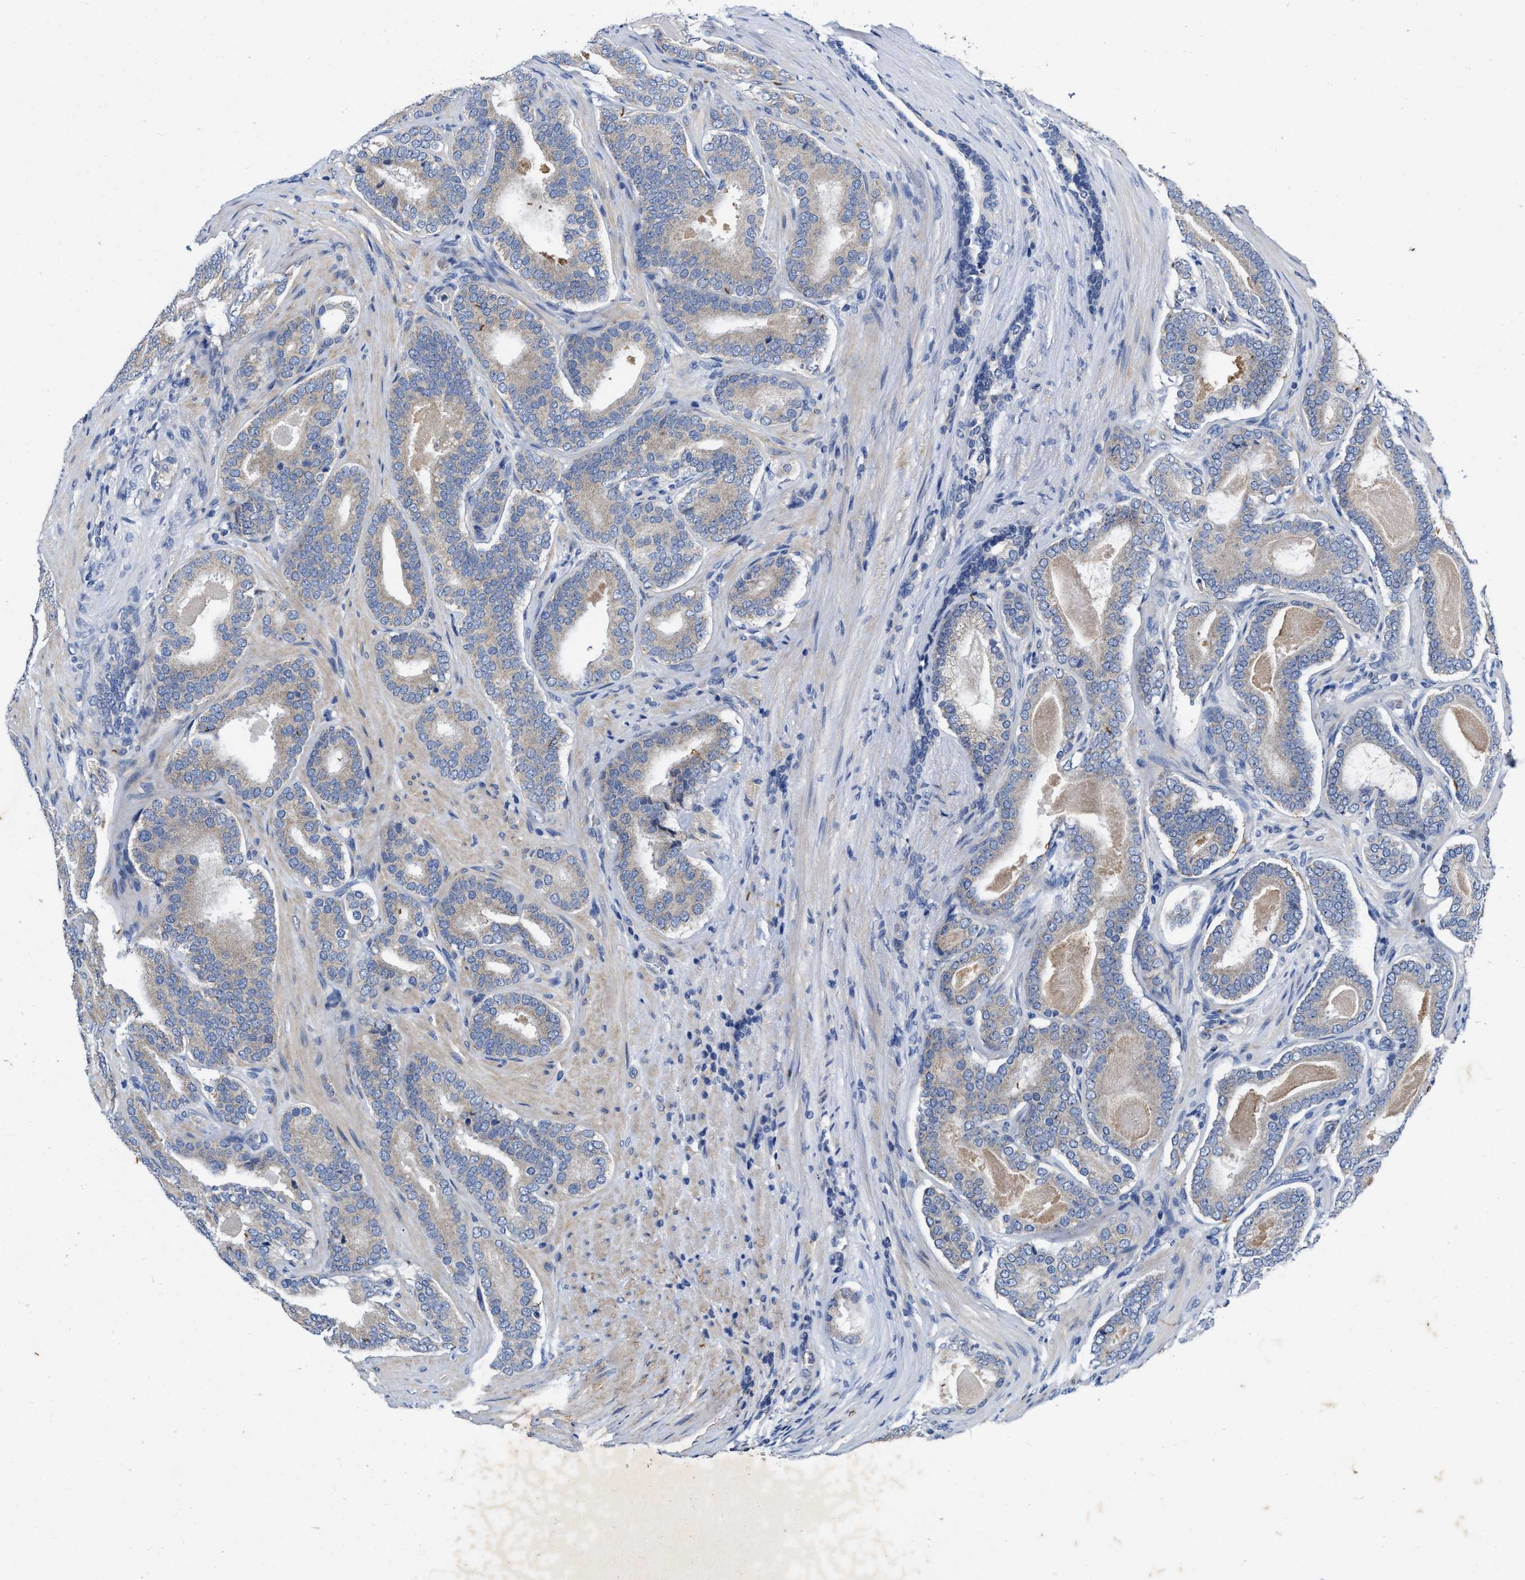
{"staining": {"intensity": "weak", "quantity": "<25%", "location": "cytoplasmic/membranous"}, "tissue": "prostate cancer", "cell_type": "Tumor cells", "image_type": "cancer", "snomed": [{"axis": "morphology", "description": "Adenocarcinoma, High grade"}, {"axis": "topography", "description": "Prostate"}], "caption": "The image reveals no significant positivity in tumor cells of adenocarcinoma (high-grade) (prostate).", "gene": "EFNA4", "patient": {"sex": "male", "age": 60}}